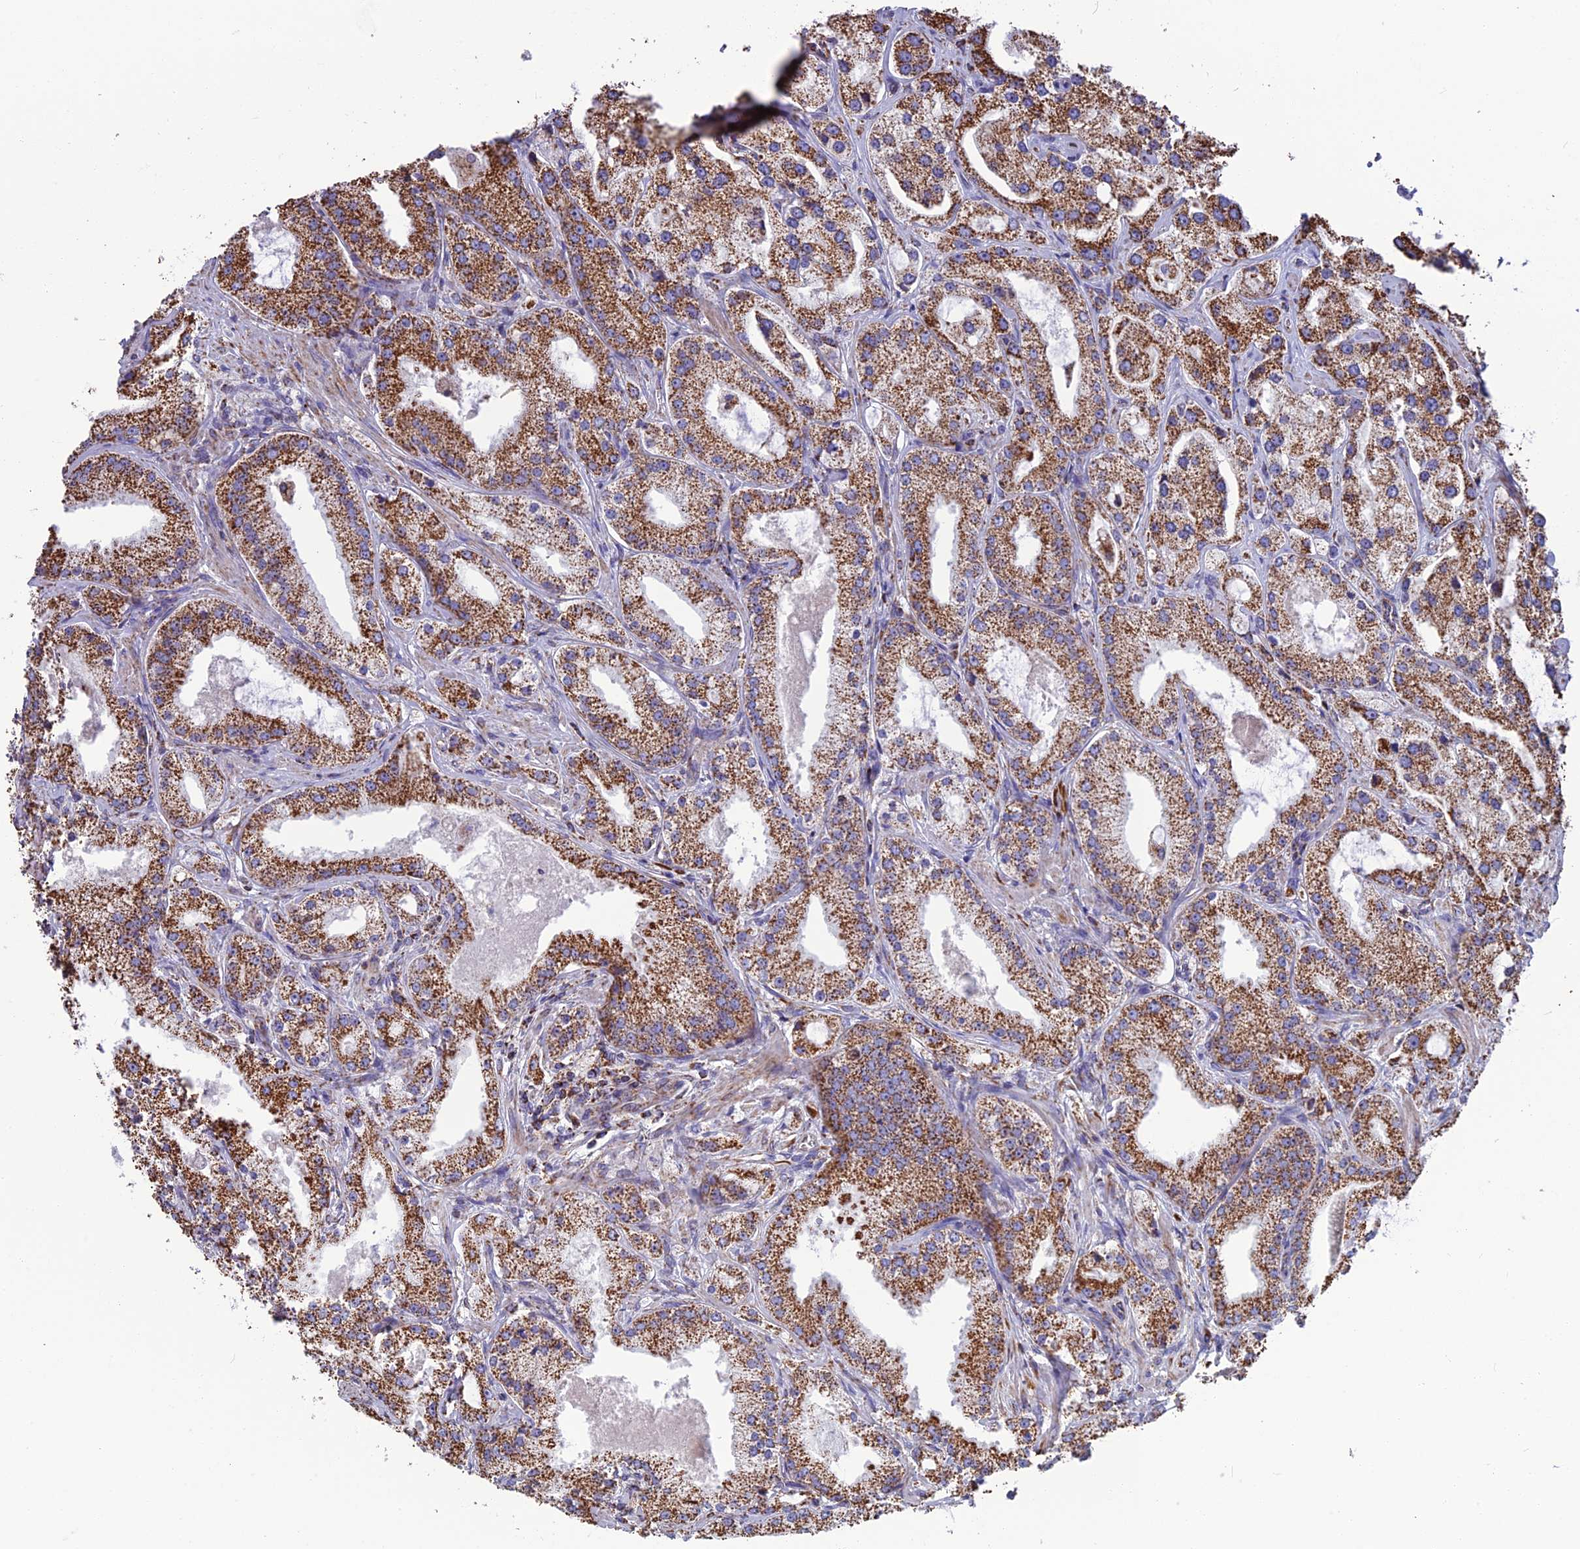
{"staining": {"intensity": "strong", "quantity": ">75%", "location": "cytoplasmic/membranous"}, "tissue": "prostate cancer", "cell_type": "Tumor cells", "image_type": "cancer", "snomed": [{"axis": "morphology", "description": "Adenocarcinoma, Low grade"}, {"axis": "topography", "description": "Prostate"}], "caption": "Immunohistochemistry of prostate cancer (low-grade adenocarcinoma) demonstrates high levels of strong cytoplasmic/membranous positivity in about >75% of tumor cells.", "gene": "CS", "patient": {"sex": "male", "age": 69}}